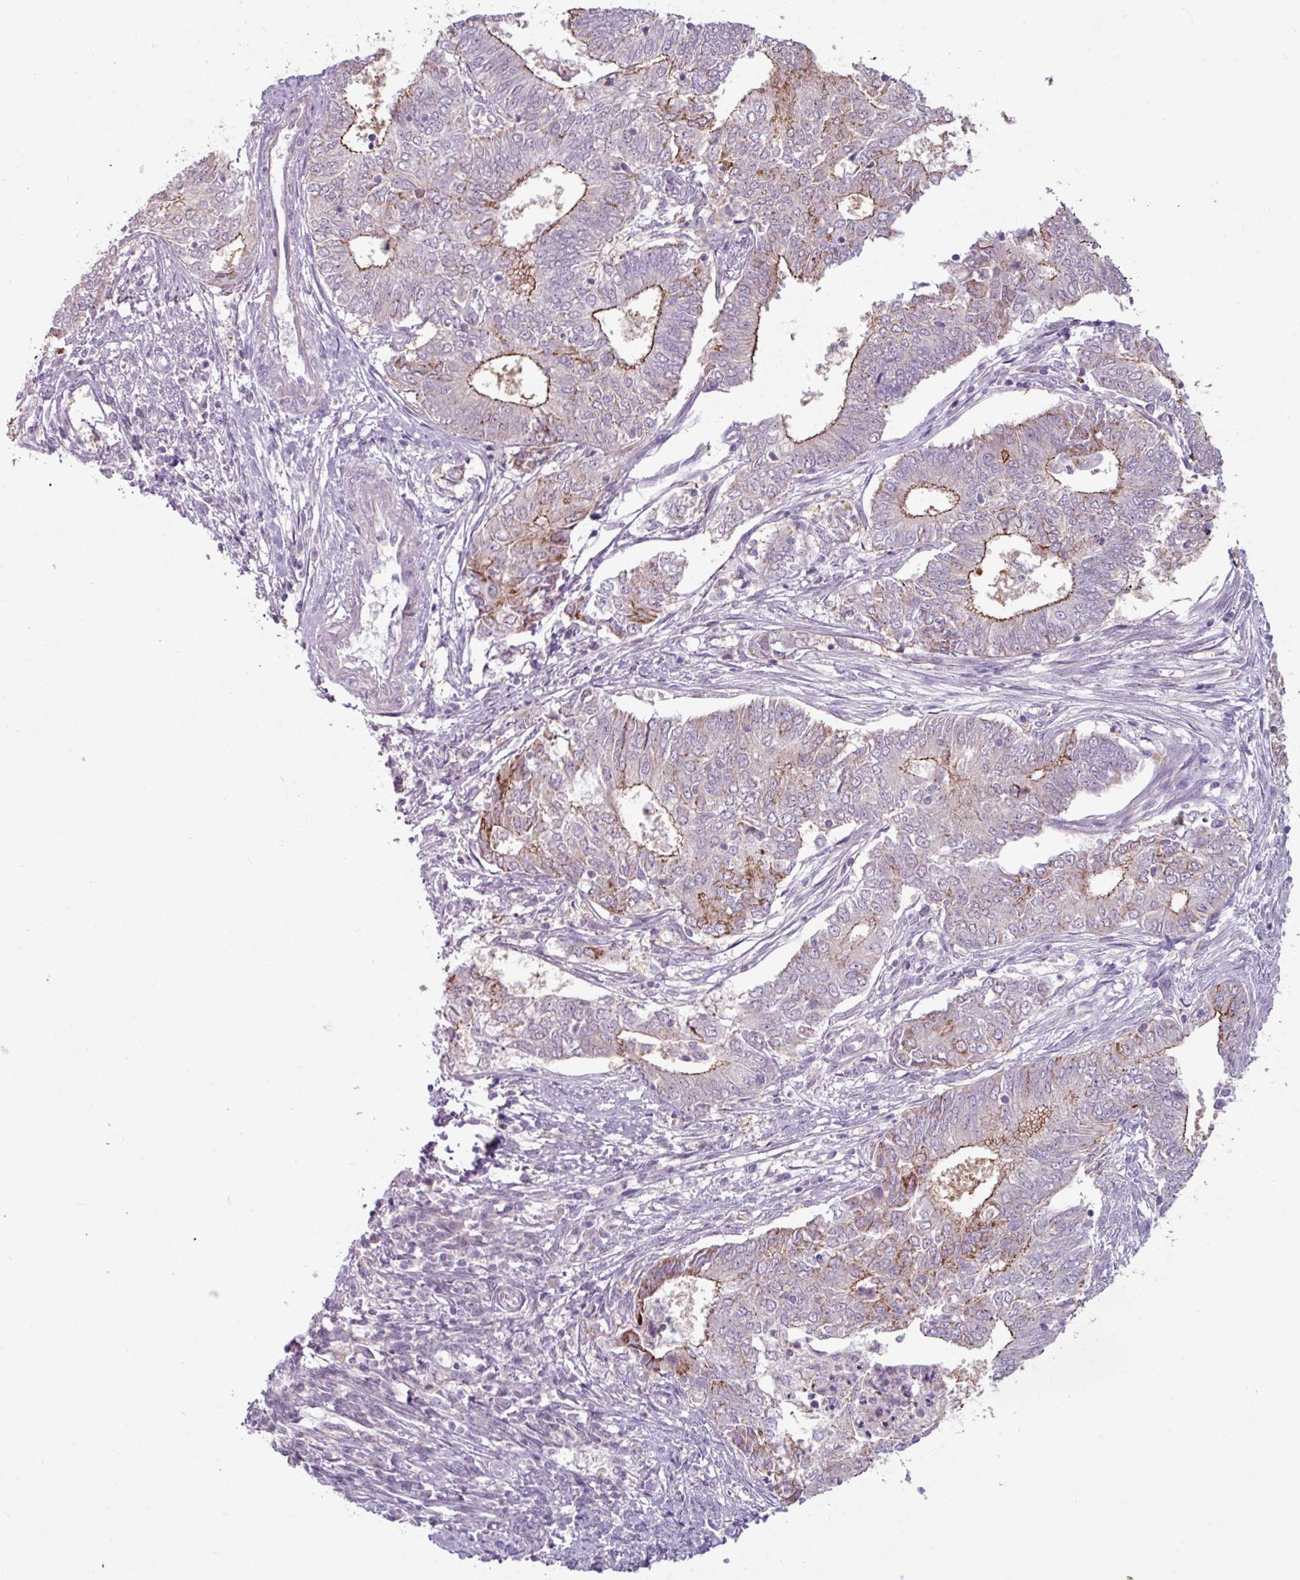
{"staining": {"intensity": "moderate", "quantity": "25%-75%", "location": "cytoplasmic/membranous"}, "tissue": "endometrial cancer", "cell_type": "Tumor cells", "image_type": "cancer", "snomed": [{"axis": "morphology", "description": "Adenocarcinoma, NOS"}, {"axis": "topography", "description": "Endometrium"}], "caption": "Endometrial adenocarcinoma tissue exhibits moderate cytoplasmic/membranous expression in approximately 25%-75% of tumor cells, visualized by immunohistochemistry.", "gene": "PNMA6A", "patient": {"sex": "female", "age": 62}}